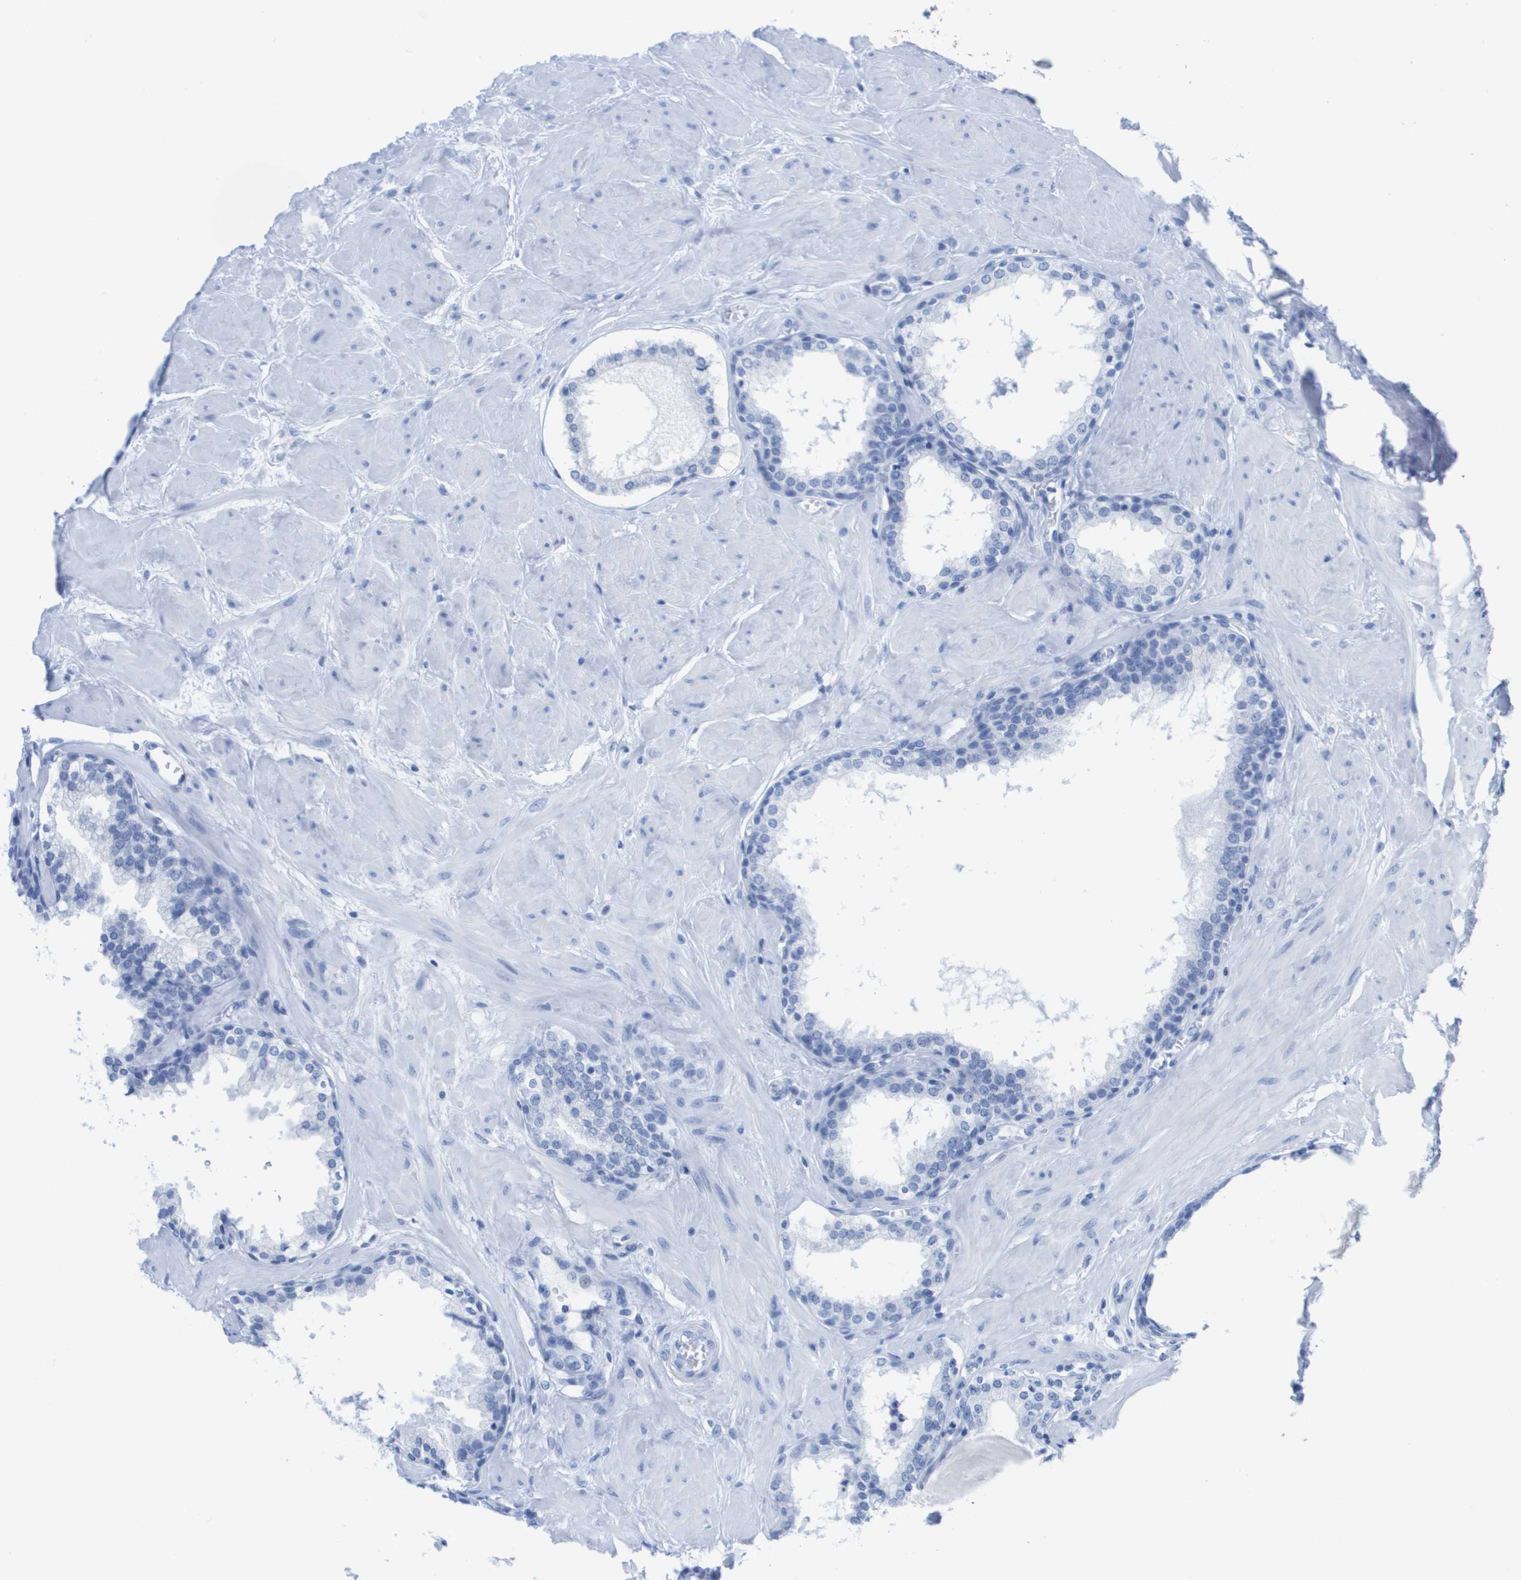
{"staining": {"intensity": "negative", "quantity": "none", "location": "none"}, "tissue": "prostate", "cell_type": "Glandular cells", "image_type": "normal", "snomed": [{"axis": "morphology", "description": "Normal tissue, NOS"}, {"axis": "topography", "description": "Prostate"}], "caption": "The photomicrograph displays no staining of glandular cells in benign prostate. Nuclei are stained in blue.", "gene": "KCNA3", "patient": {"sex": "male", "age": 51}}